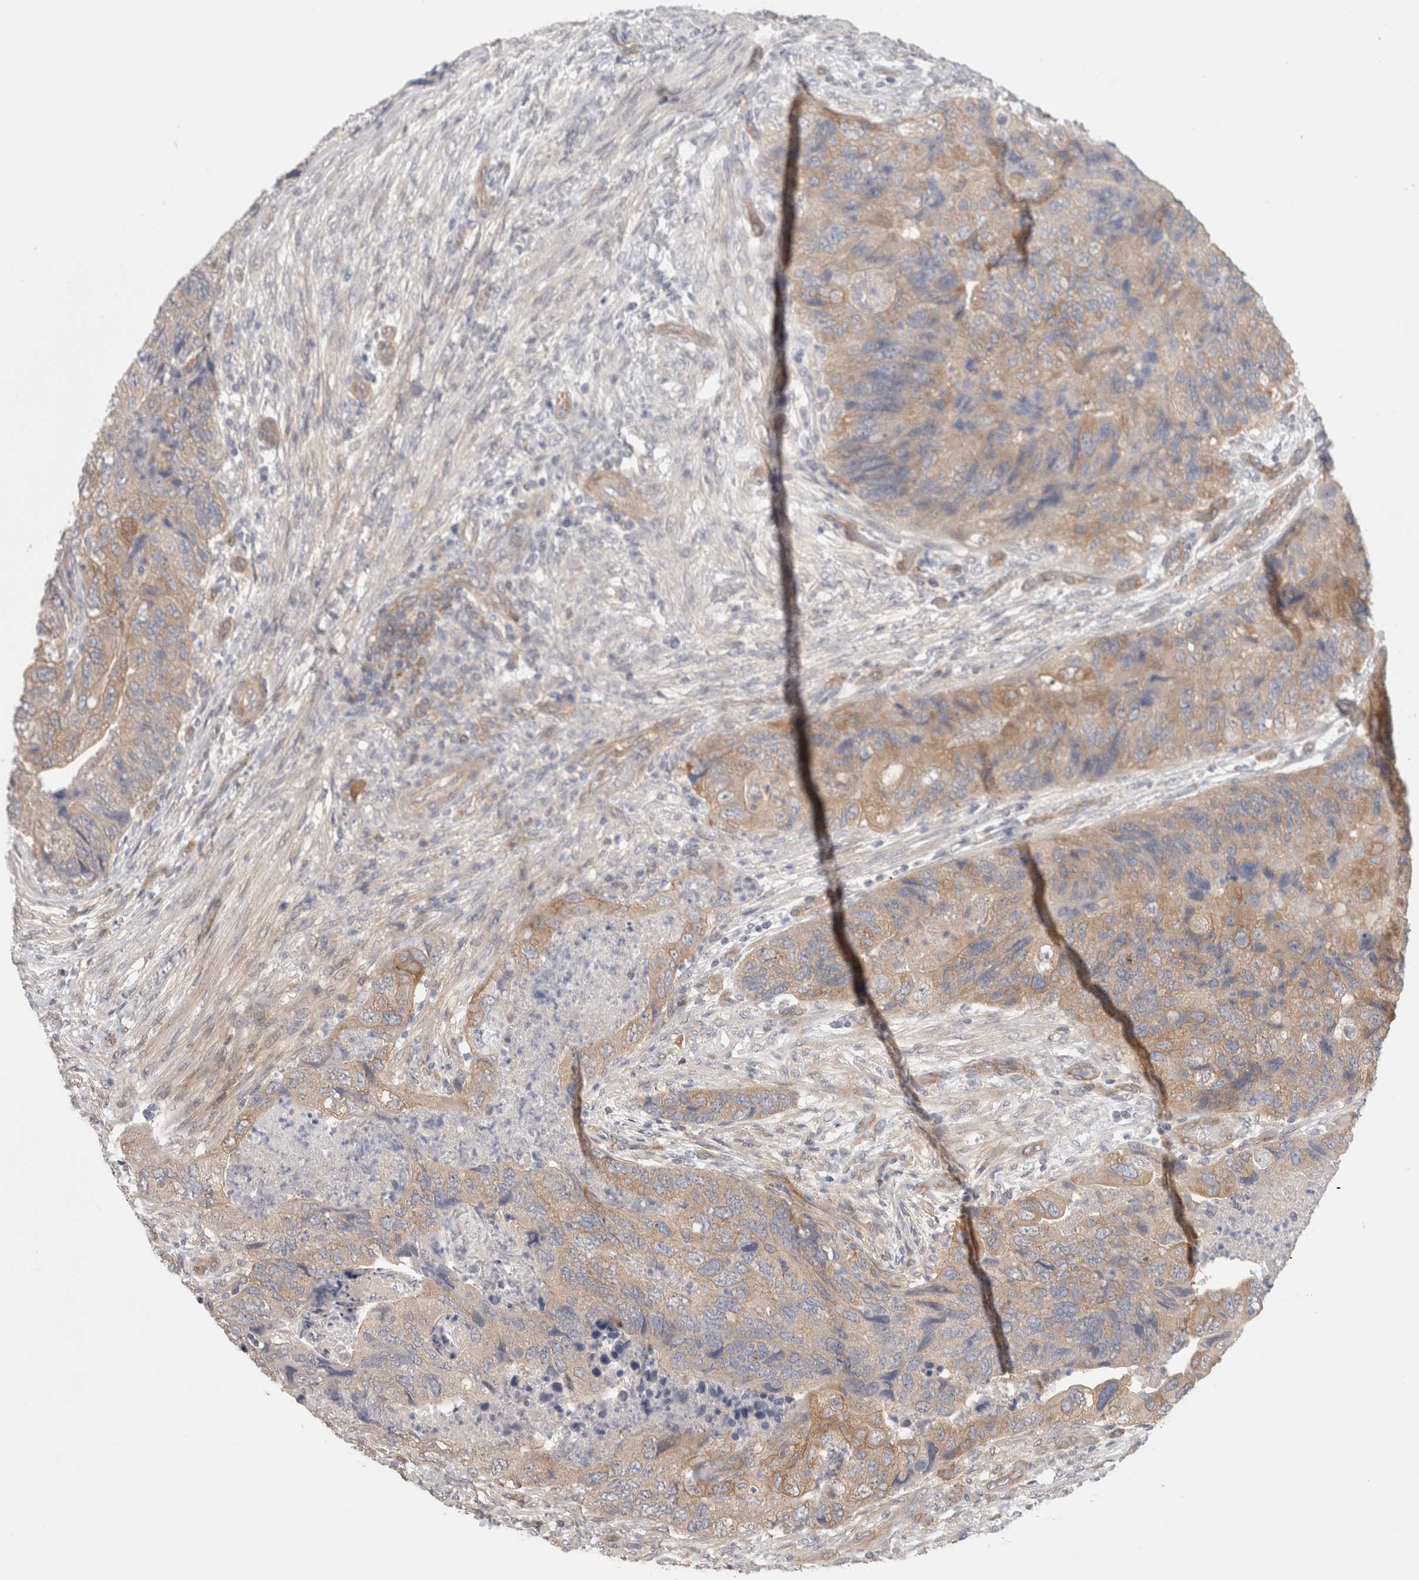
{"staining": {"intensity": "moderate", "quantity": "25%-75%", "location": "cytoplasmic/membranous"}, "tissue": "colorectal cancer", "cell_type": "Tumor cells", "image_type": "cancer", "snomed": [{"axis": "morphology", "description": "Adenocarcinoma, NOS"}, {"axis": "topography", "description": "Rectum"}], "caption": "Moderate cytoplasmic/membranous staining for a protein is identified in approximately 25%-75% of tumor cells of colorectal cancer (adenocarcinoma) using immunohistochemistry.", "gene": "RASAL2", "patient": {"sex": "male", "age": 63}}